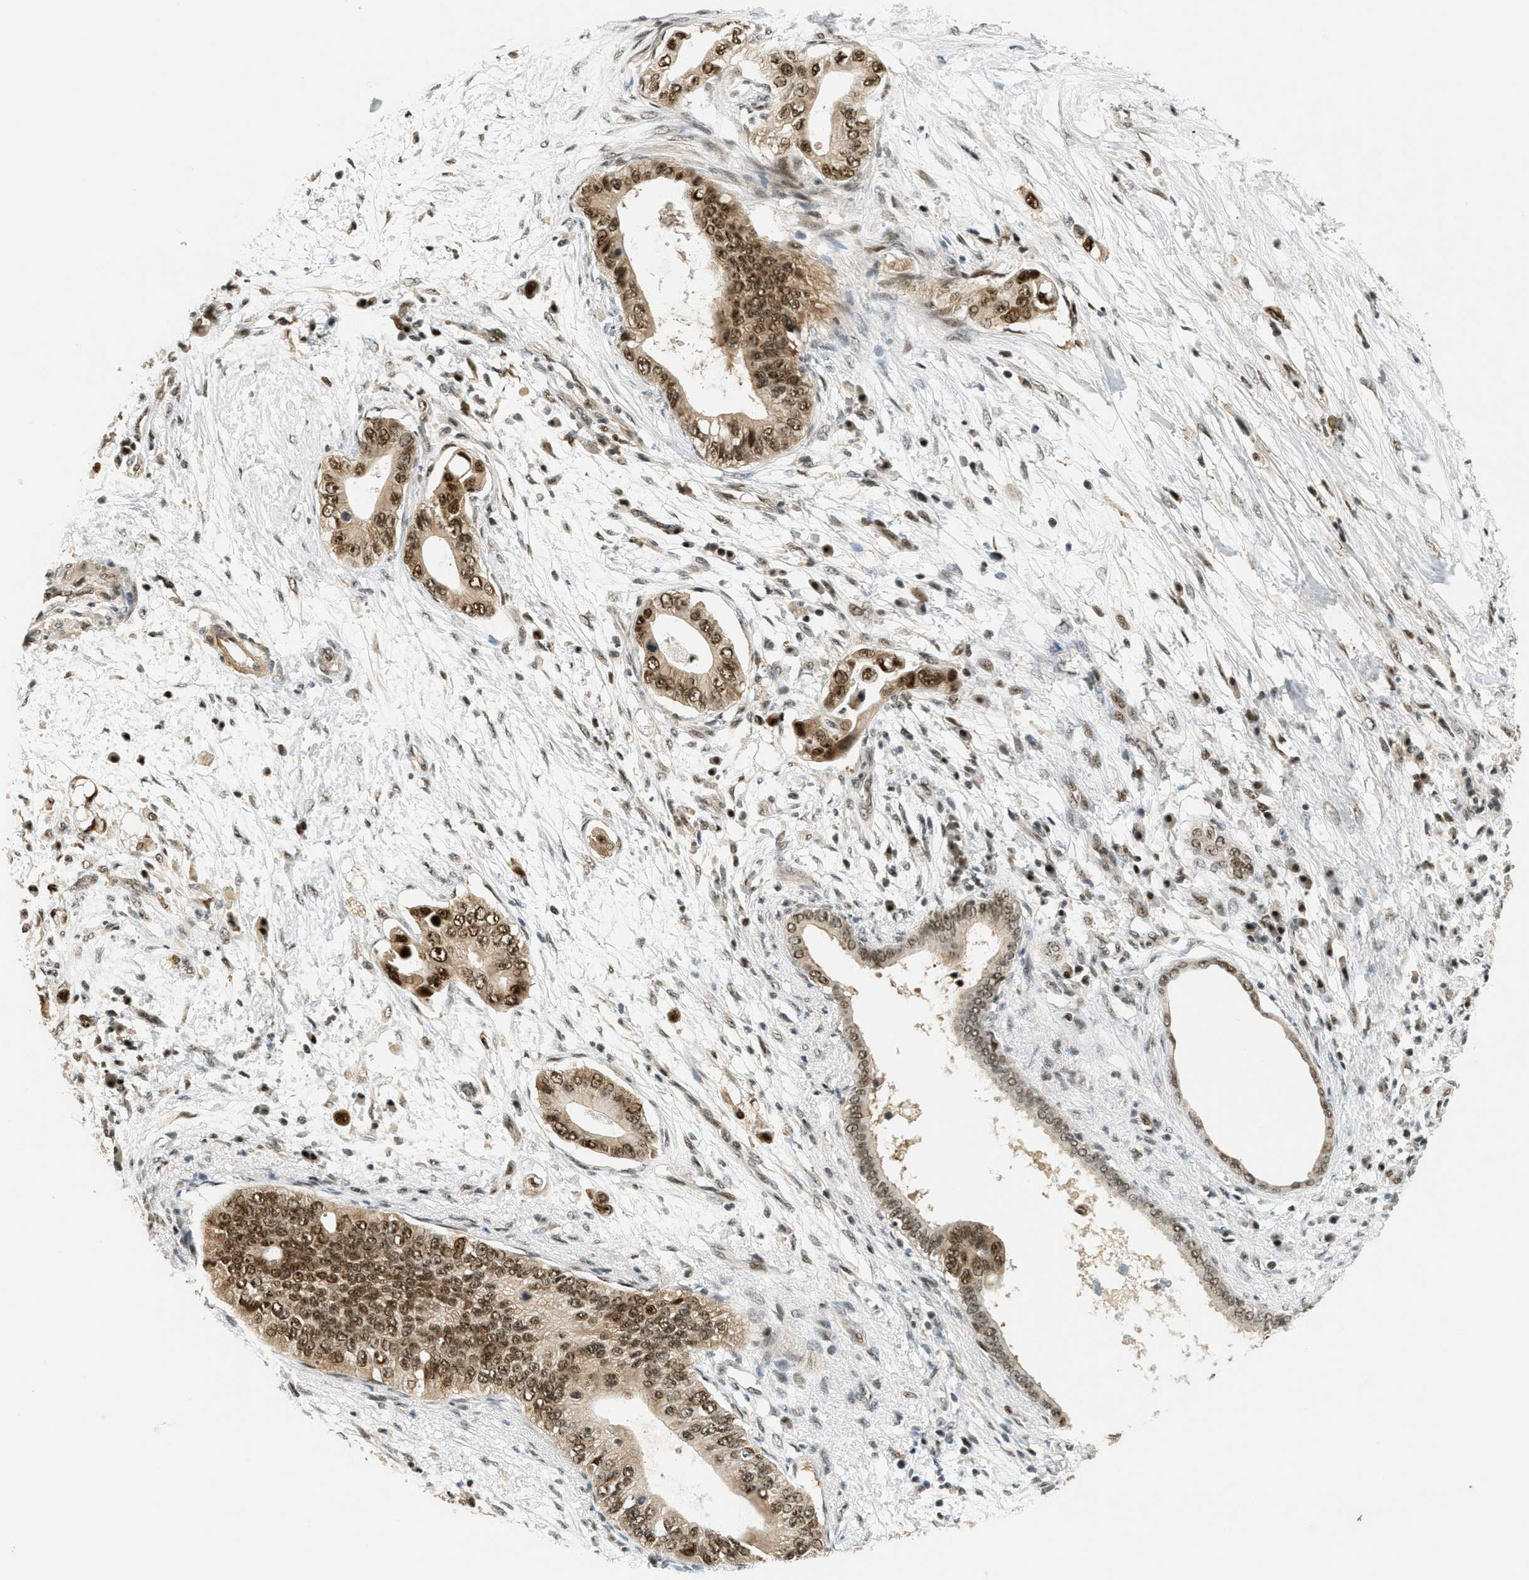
{"staining": {"intensity": "moderate", "quantity": ">75%", "location": "cytoplasmic/membranous,nuclear"}, "tissue": "pancreatic cancer", "cell_type": "Tumor cells", "image_type": "cancer", "snomed": [{"axis": "morphology", "description": "Adenocarcinoma, NOS"}, {"axis": "topography", "description": "Pancreas"}], "caption": "An immunohistochemistry micrograph of neoplastic tissue is shown. Protein staining in brown labels moderate cytoplasmic/membranous and nuclear positivity in adenocarcinoma (pancreatic) within tumor cells.", "gene": "FOXM1", "patient": {"sex": "male", "age": 77}}